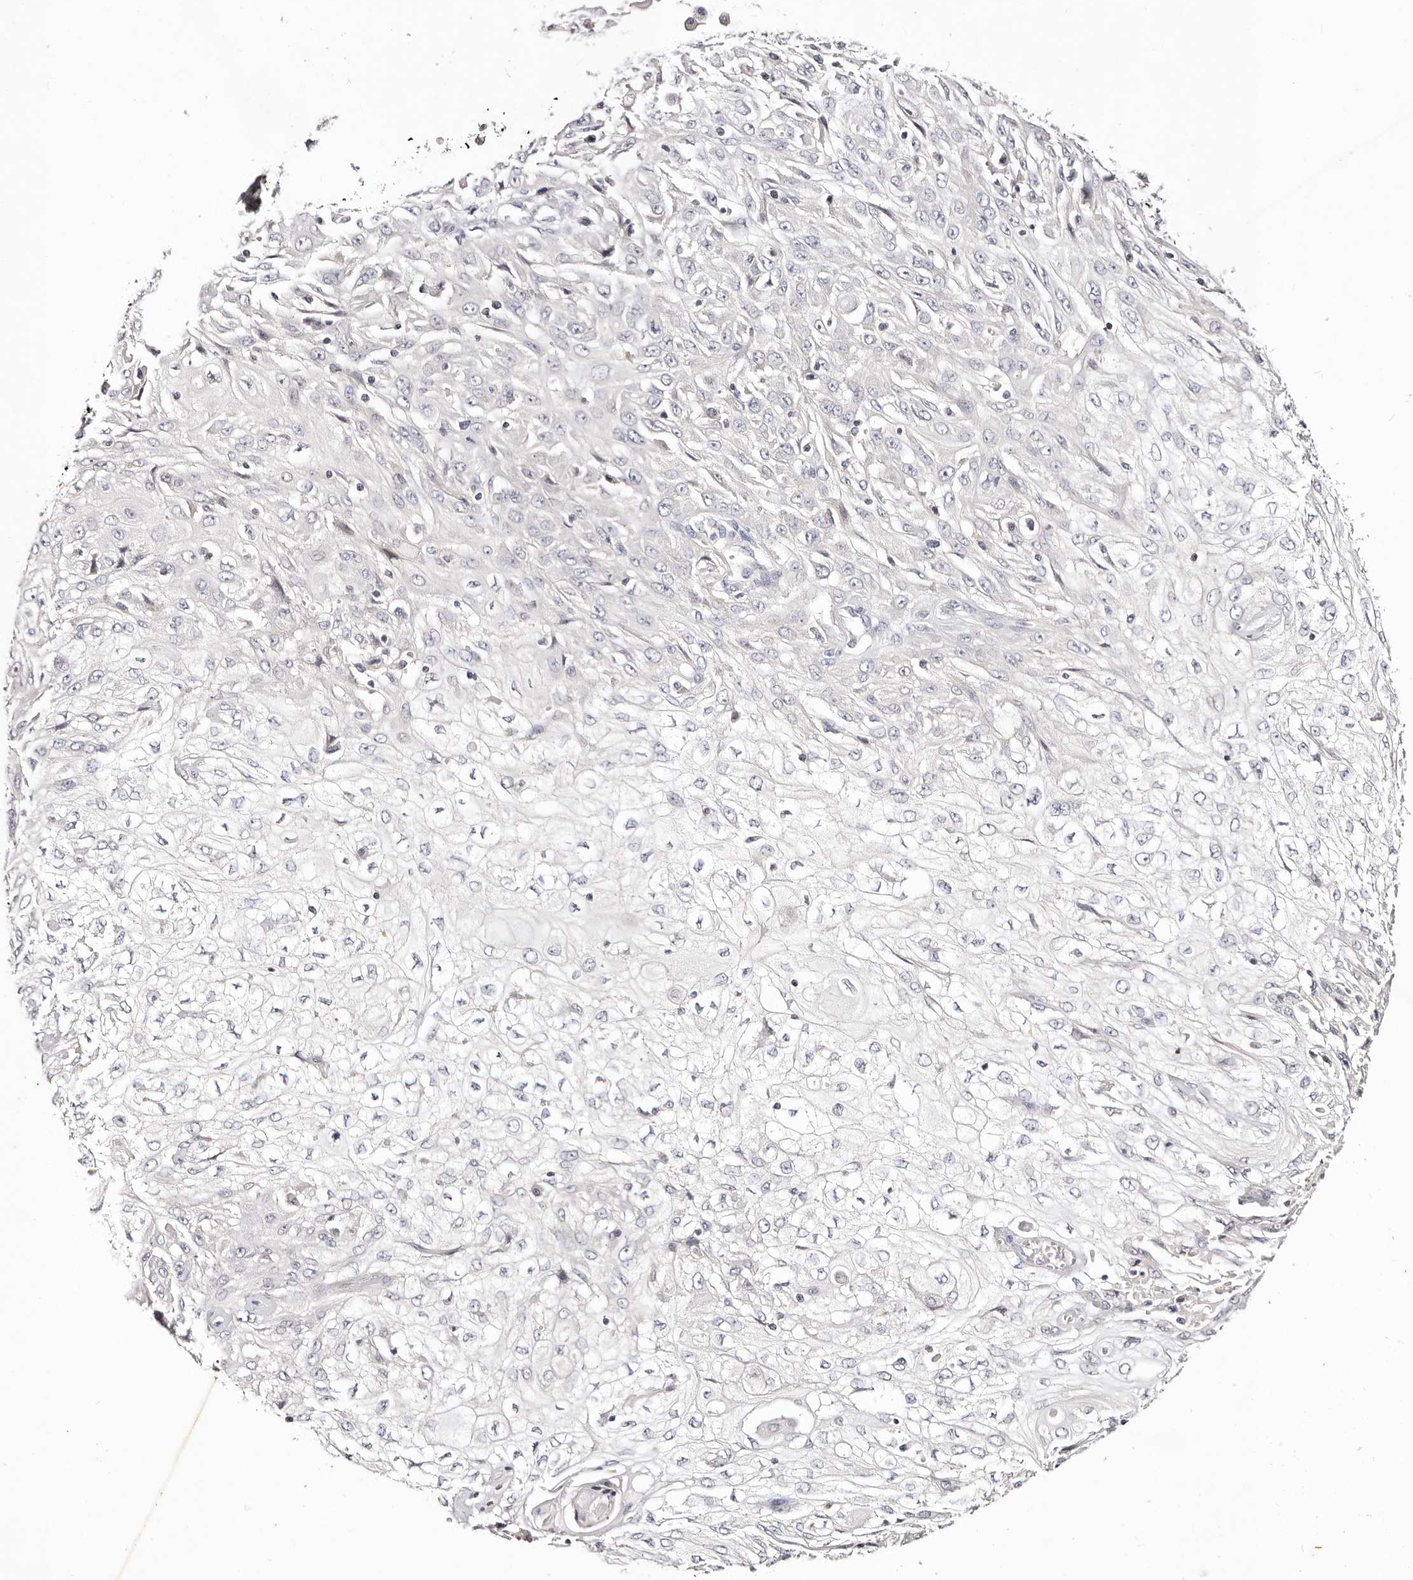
{"staining": {"intensity": "negative", "quantity": "none", "location": "none"}, "tissue": "skin cancer", "cell_type": "Tumor cells", "image_type": "cancer", "snomed": [{"axis": "morphology", "description": "Squamous cell carcinoma, NOS"}, {"axis": "morphology", "description": "Squamous cell carcinoma, metastatic, NOS"}, {"axis": "topography", "description": "Skin"}, {"axis": "topography", "description": "Lymph node"}], "caption": "High magnification brightfield microscopy of skin squamous cell carcinoma stained with DAB (brown) and counterstained with hematoxylin (blue): tumor cells show no significant expression.", "gene": "IQGAP3", "patient": {"sex": "male", "age": 75}}